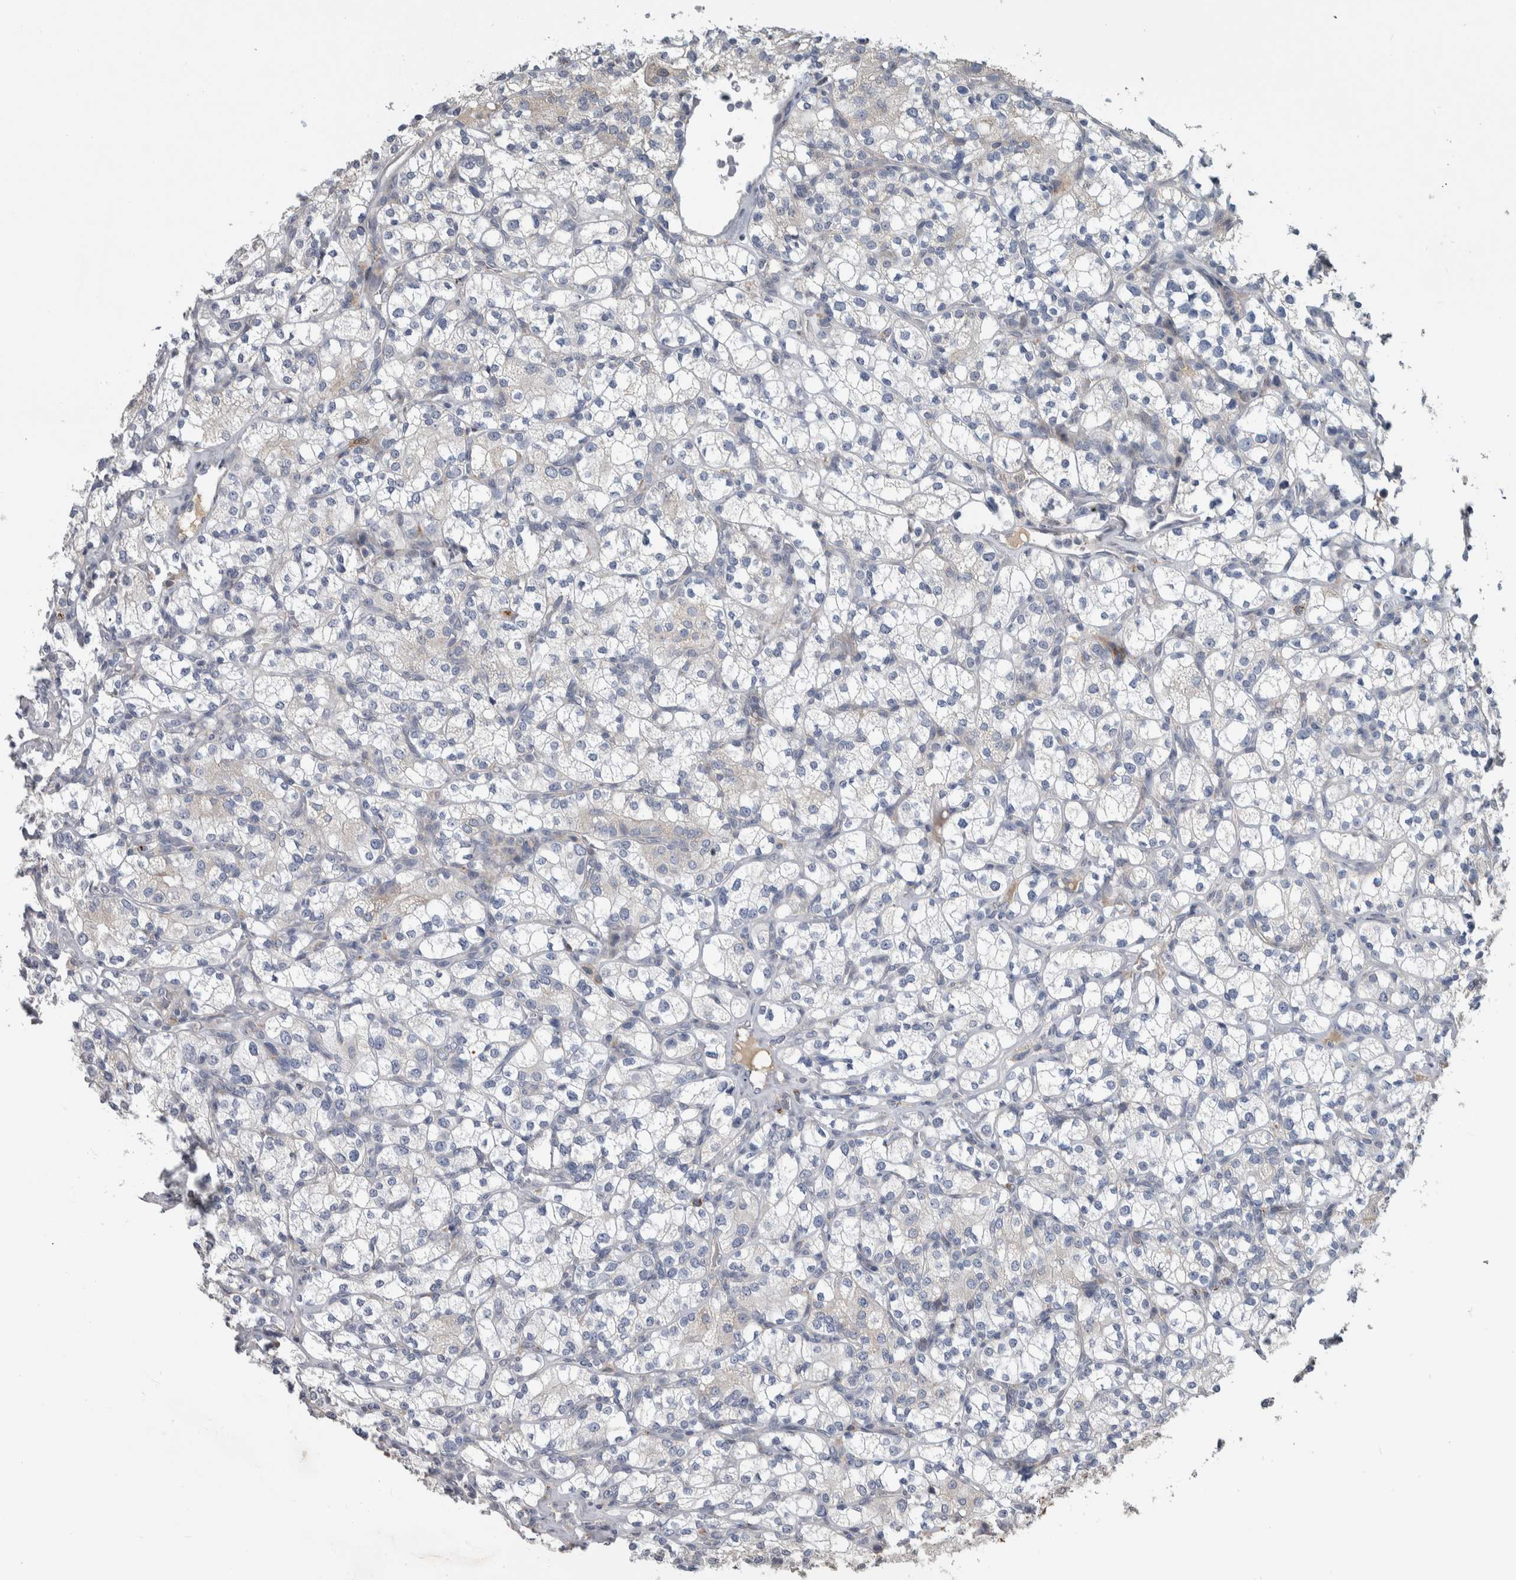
{"staining": {"intensity": "negative", "quantity": "none", "location": "none"}, "tissue": "renal cancer", "cell_type": "Tumor cells", "image_type": "cancer", "snomed": [{"axis": "morphology", "description": "Adenocarcinoma, NOS"}, {"axis": "topography", "description": "Kidney"}], "caption": "Immunohistochemistry (IHC) histopathology image of human adenocarcinoma (renal) stained for a protein (brown), which displays no staining in tumor cells. (IHC, brightfield microscopy, high magnification).", "gene": "FAM83G", "patient": {"sex": "male", "age": 77}}